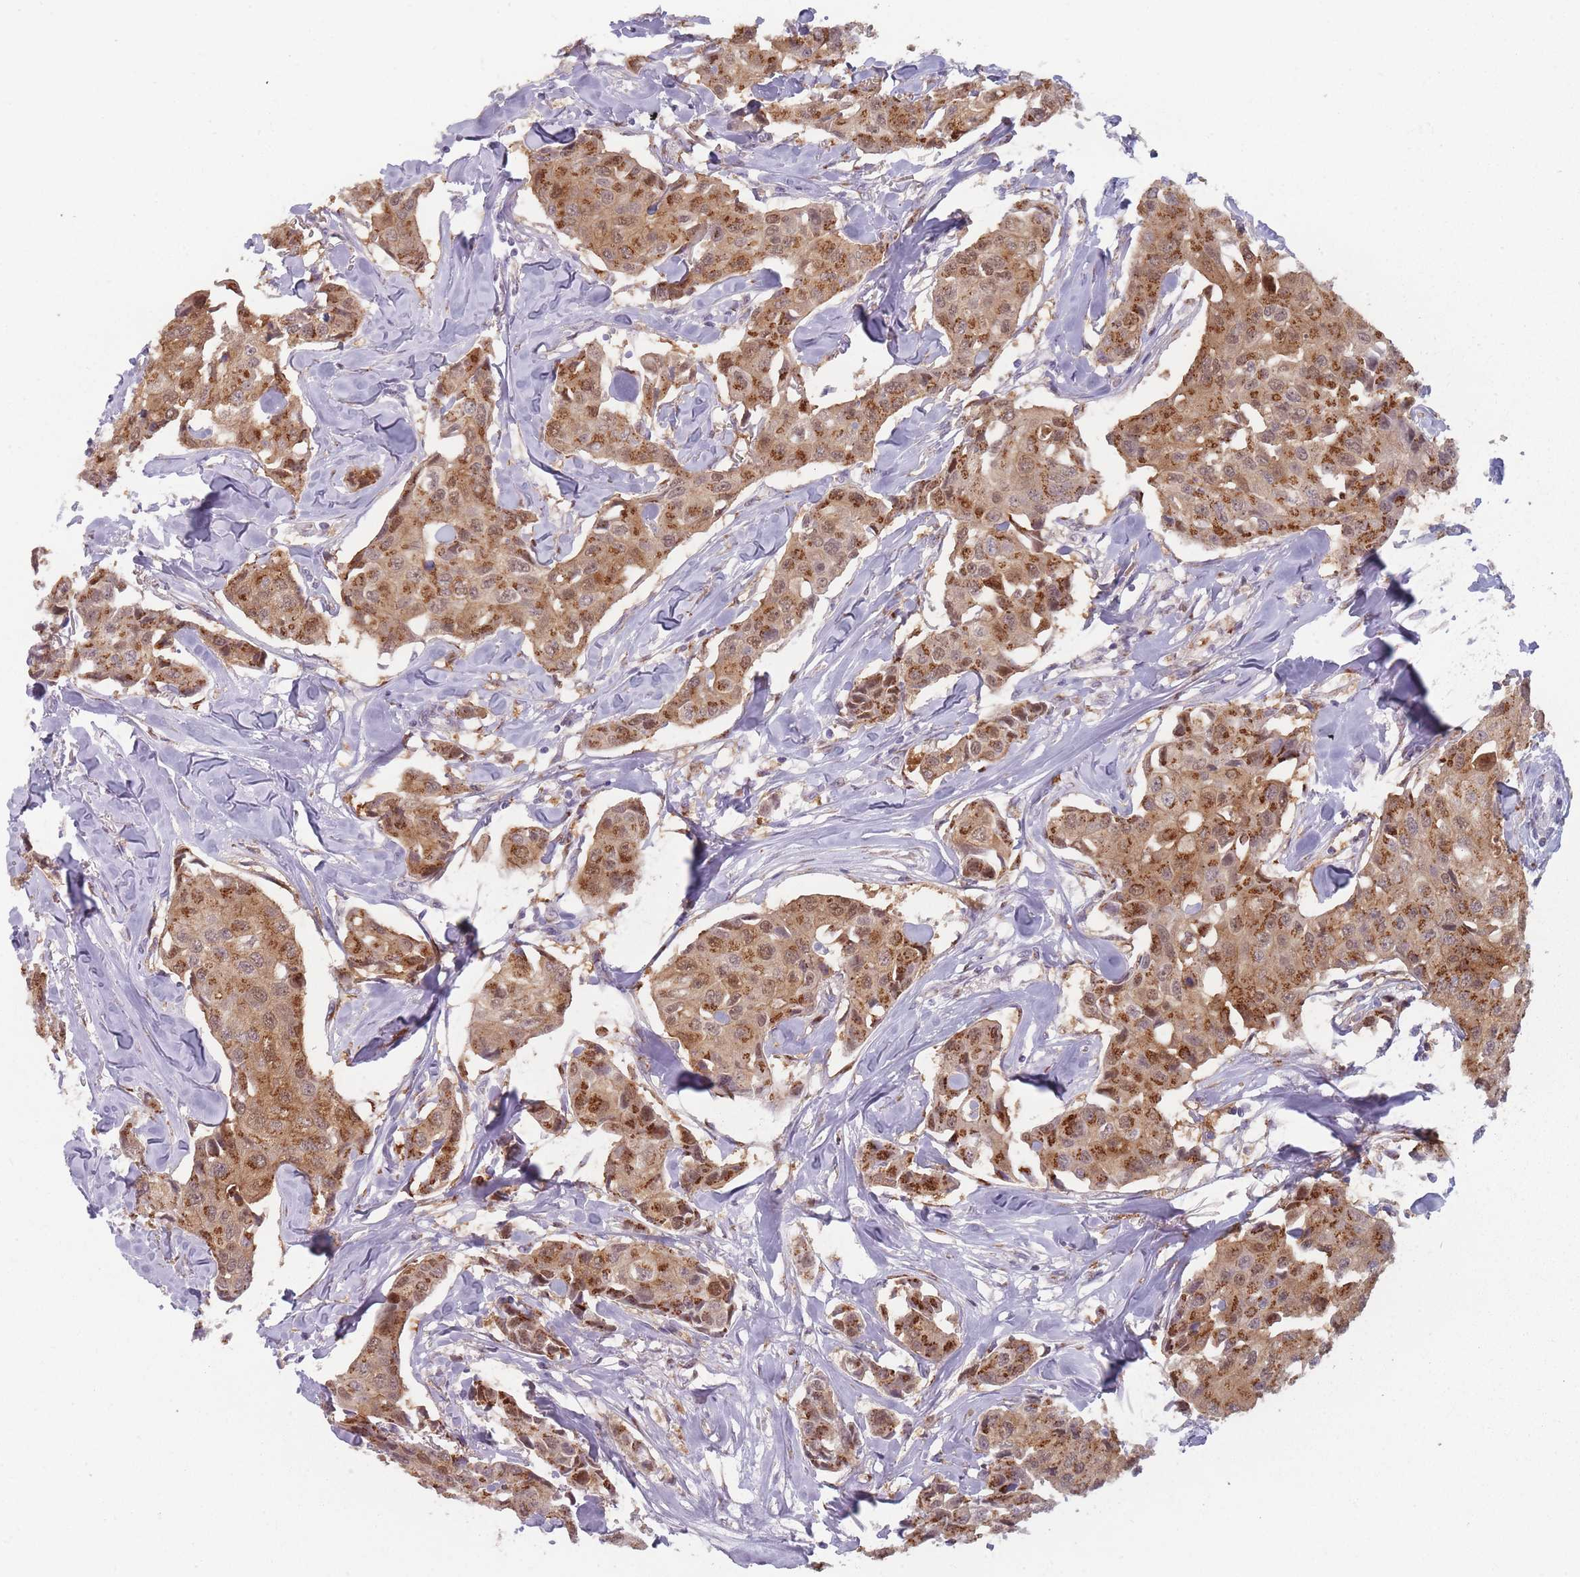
{"staining": {"intensity": "moderate", "quantity": ">75%", "location": "cytoplasmic/membranous,nuclear"}, "tissue": "breast cancer", "cell_type": "Tumor cells", "image_type": "cancer", "snomed": [{"axis": "morphology", "description": "Duct carcinoma"}, {"axis": "topography", "description": "Breast"}], "caption": "Brown immunohistochemical staining in breast intraductal carcinoma shows moderate cytoplasmic/membranous and nuclear expression in approximately >75% of tumor cells. (brown staining indicates protein expression, while blue staining denotes nuclei).", "gene": "MAN1B1", "patient": {"sex": "female", "age": 80}}